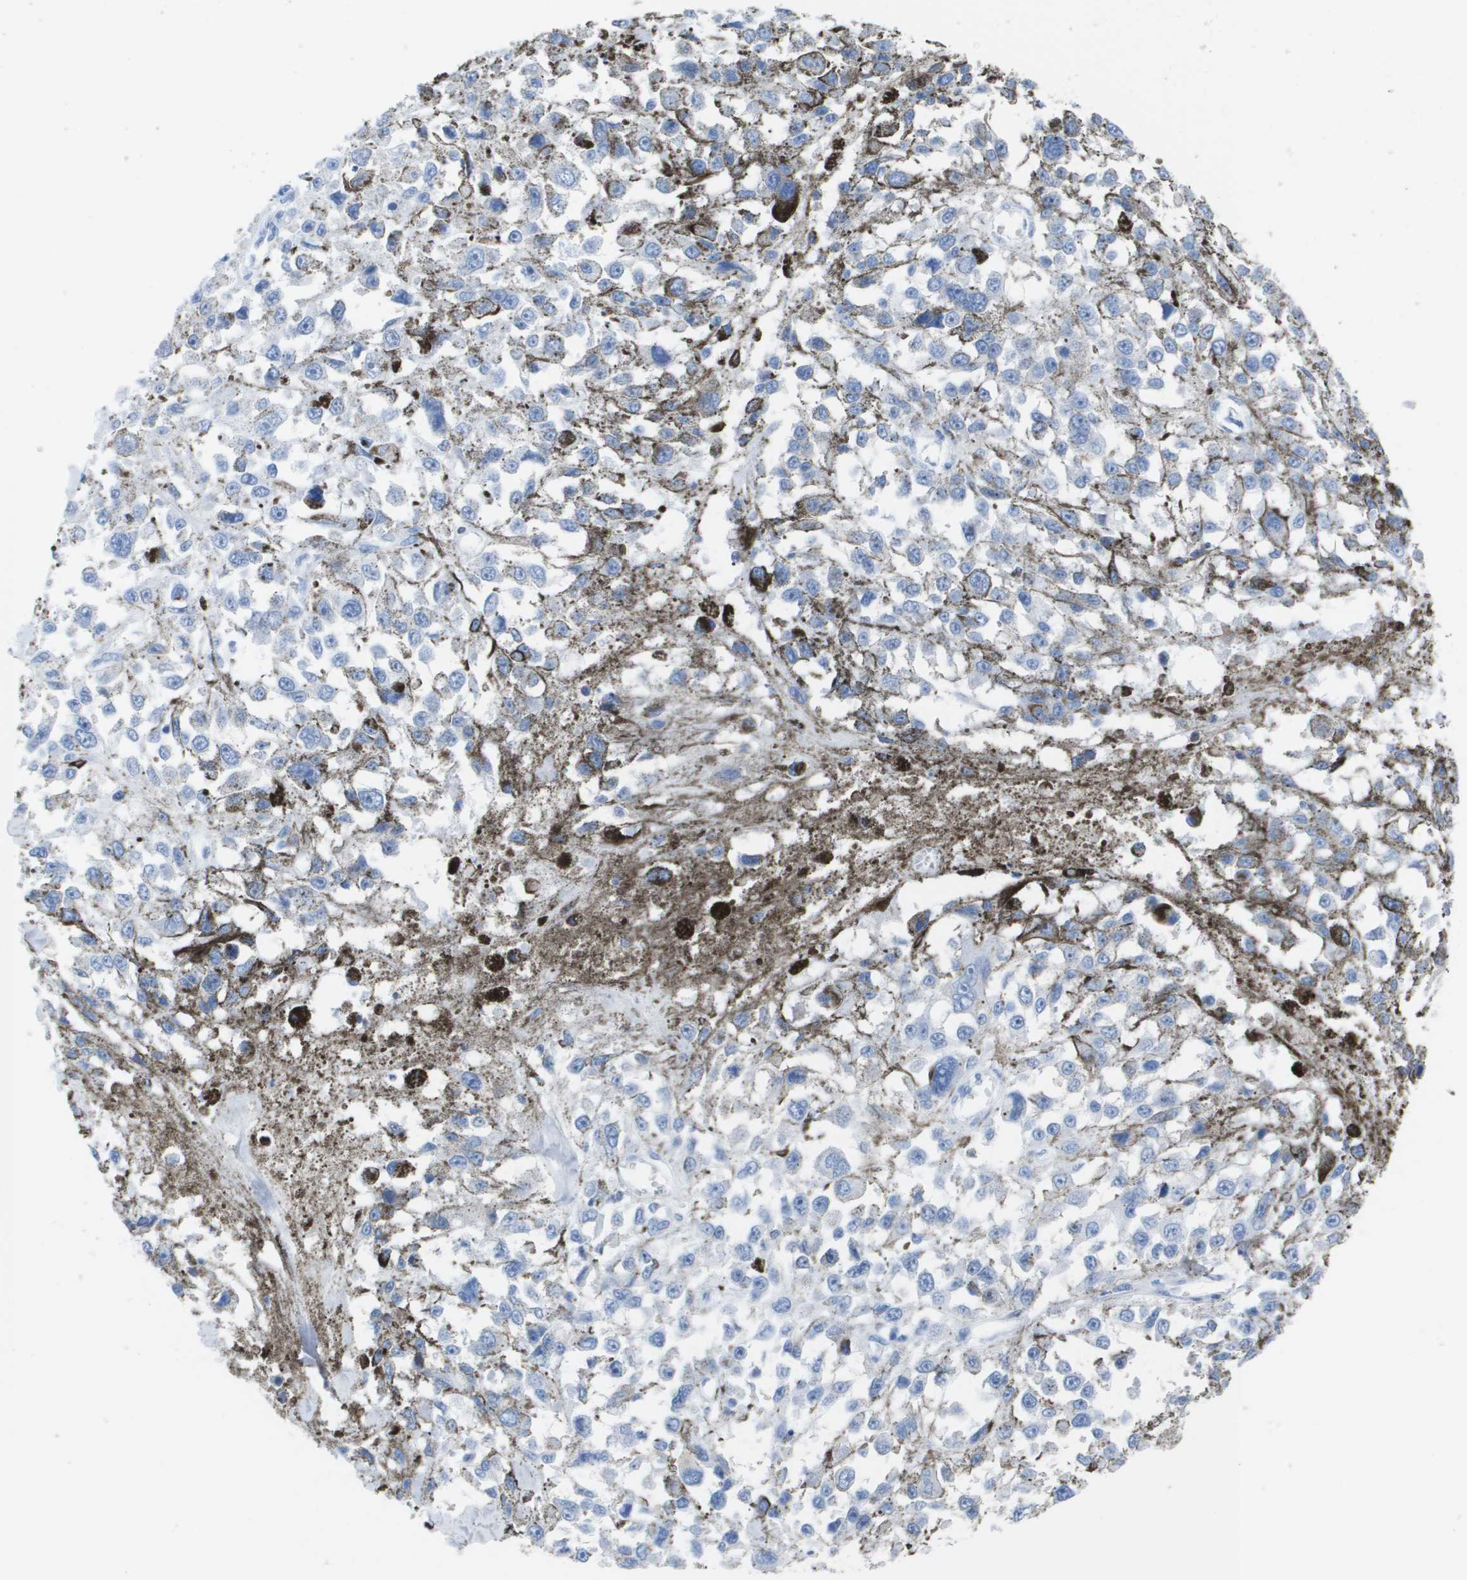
{"staining": {"intensity": "negative", "quantity": "none", "location": "none"}, "tissue": "melanoma", "cell_type": "Tumor cells", "image_type": "cancer", "snomed": [{"axis": "morphology", "description": "Malignant melanoma, Metastatic site"}, {"axis": "topography", "description": "Lymph node"}], "caption": "Tumor cells are negative for protein expression in human malignant melanoma (metastatic site).", "gene": "KCNA3", "patient": {"sex": "male", "age": 59}}